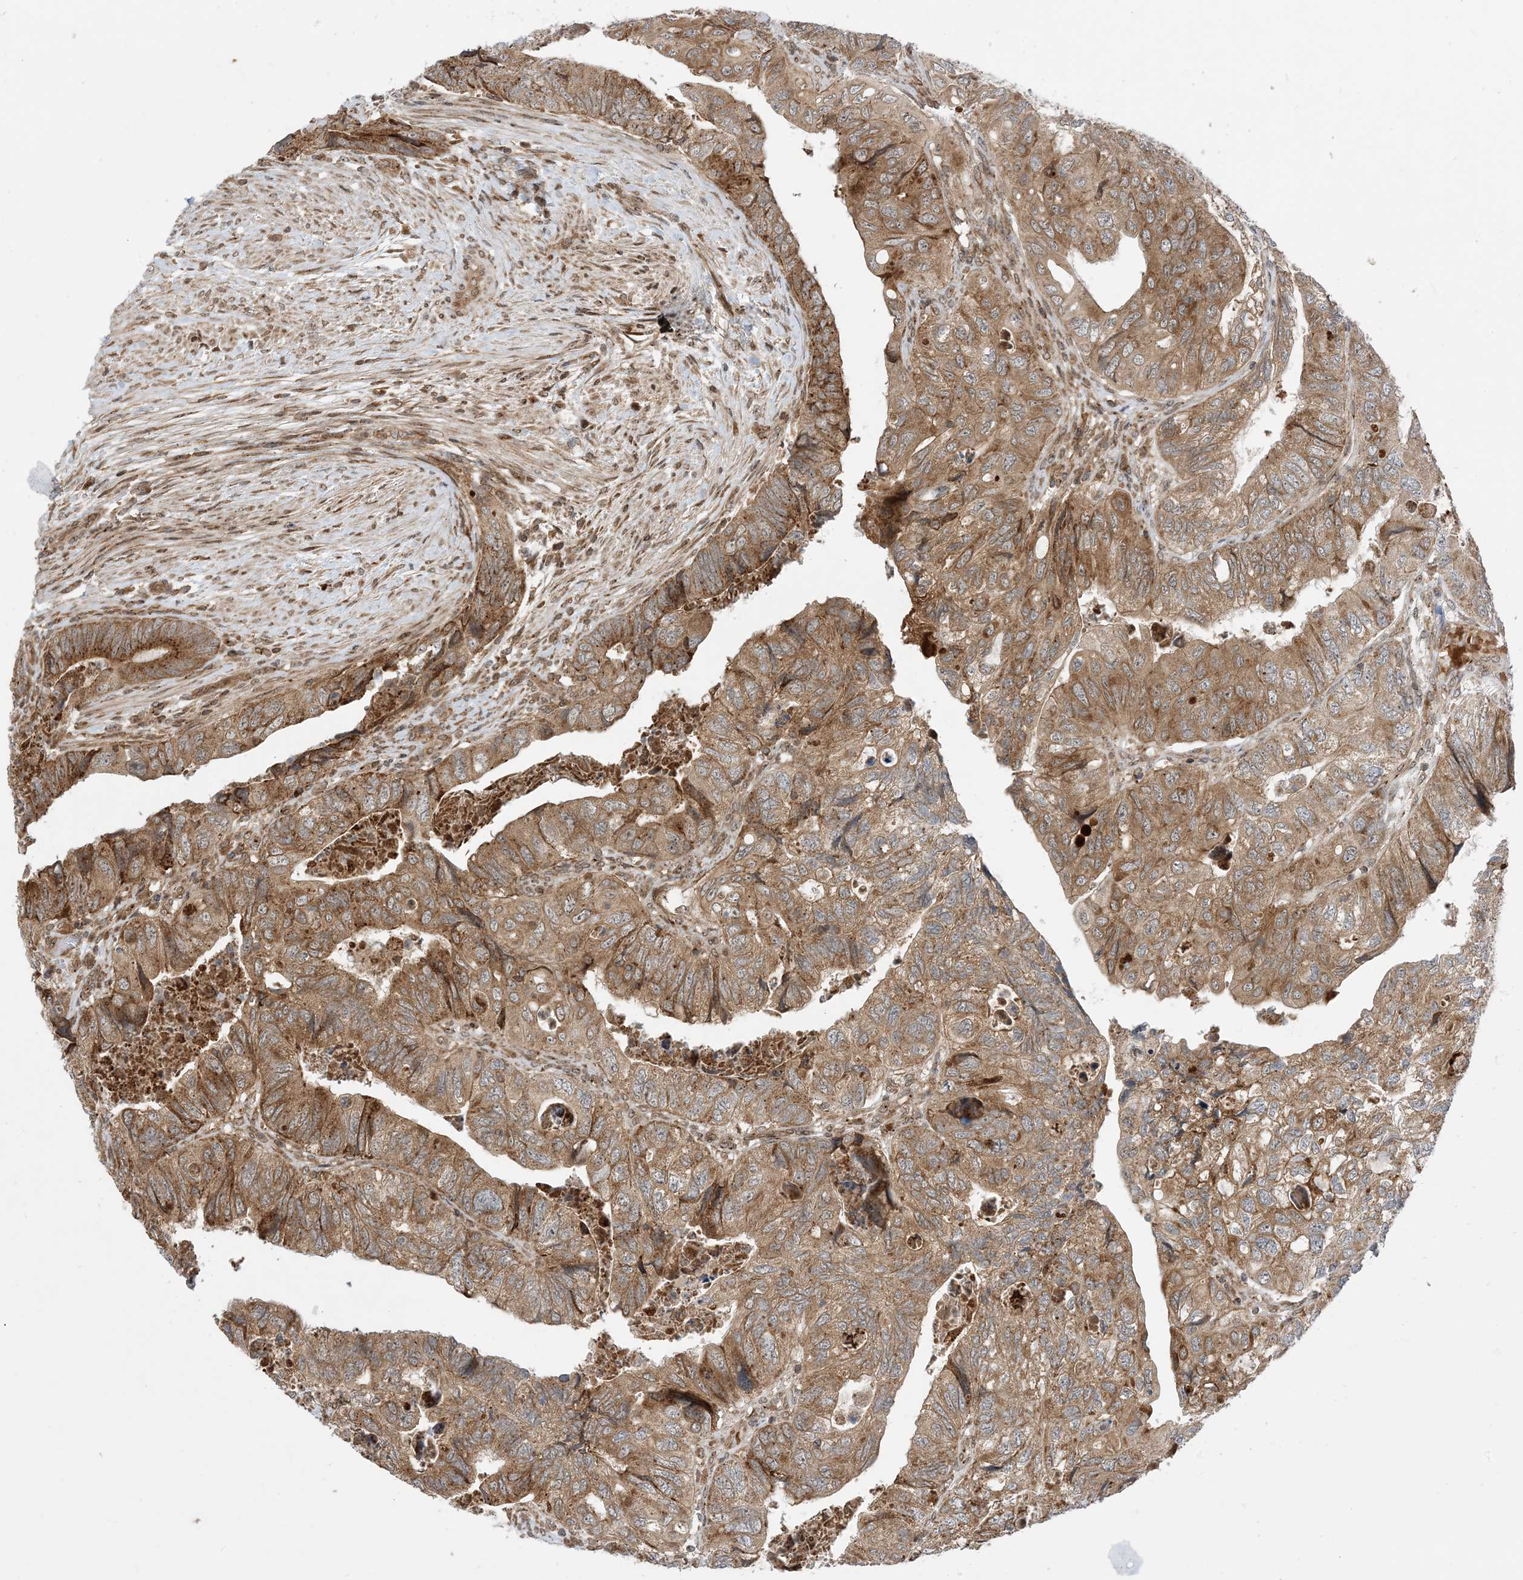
{"staining": {"intensity": "moderate", "quantity": ">75%", "location": "cytoplasmic/membranous"}, "tissue": "colorectal cancer", "cell_type": "Tumor cells", "image_type": "cancer", "snomed": [{"axis": "morphology", "description": "Adenocarcinoma, NOS"}, {"axis": "topography", "description": "Rectum"}], "caption": "Adenocarcinoma (colorectal) tissue demonstrates moderate cytoplasmic/membranous staining in approximately >75% of tumor cells (brown staining indicates protein expression, while blue staining denotes nuclei).", "gene": "CASP4", "patient": {"sex": "male", "age": 63}}